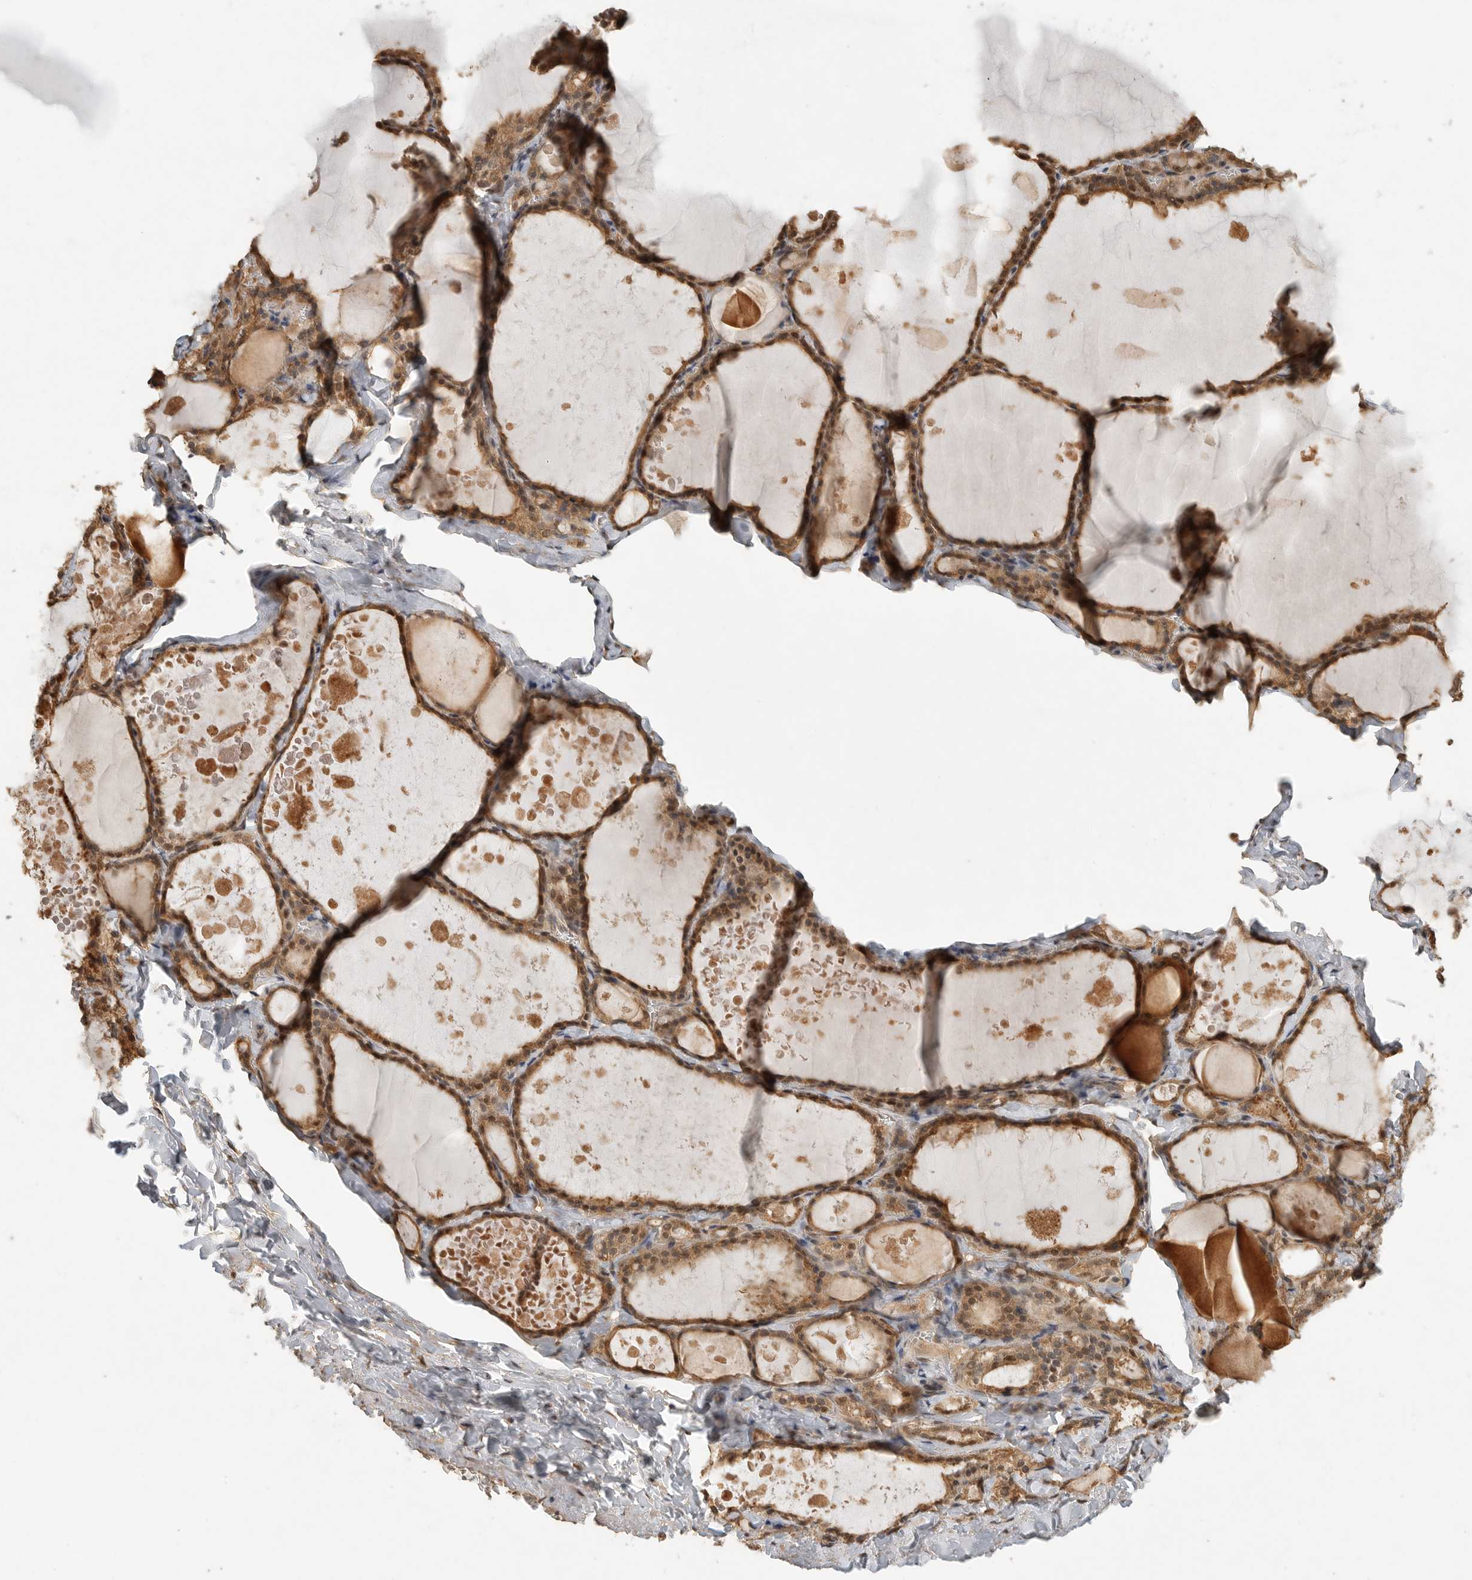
{"staining": {"intensity": "moderate", "quantity": ">75%", "location": "cytoplasmic/membranous,nuclear"}, "tissue": "thyroid gland", "cell_type": "Glandular cells", "image_type": "normal", "snomed": [{"axis": "morphology", "description": "Normal tissue, NOS"}, {"axis": "topography", "description": "Thyroid gland"}], "caption": "The micrograph exhibits immunohistochemical staining of normal thyroid gland. There is moderate cytoplasmic/membranous,nuclear staining is identified in approximately >75% of glandular cells.", "gene": "DFFA", "patient": {"sex": "male", "age": 56}}